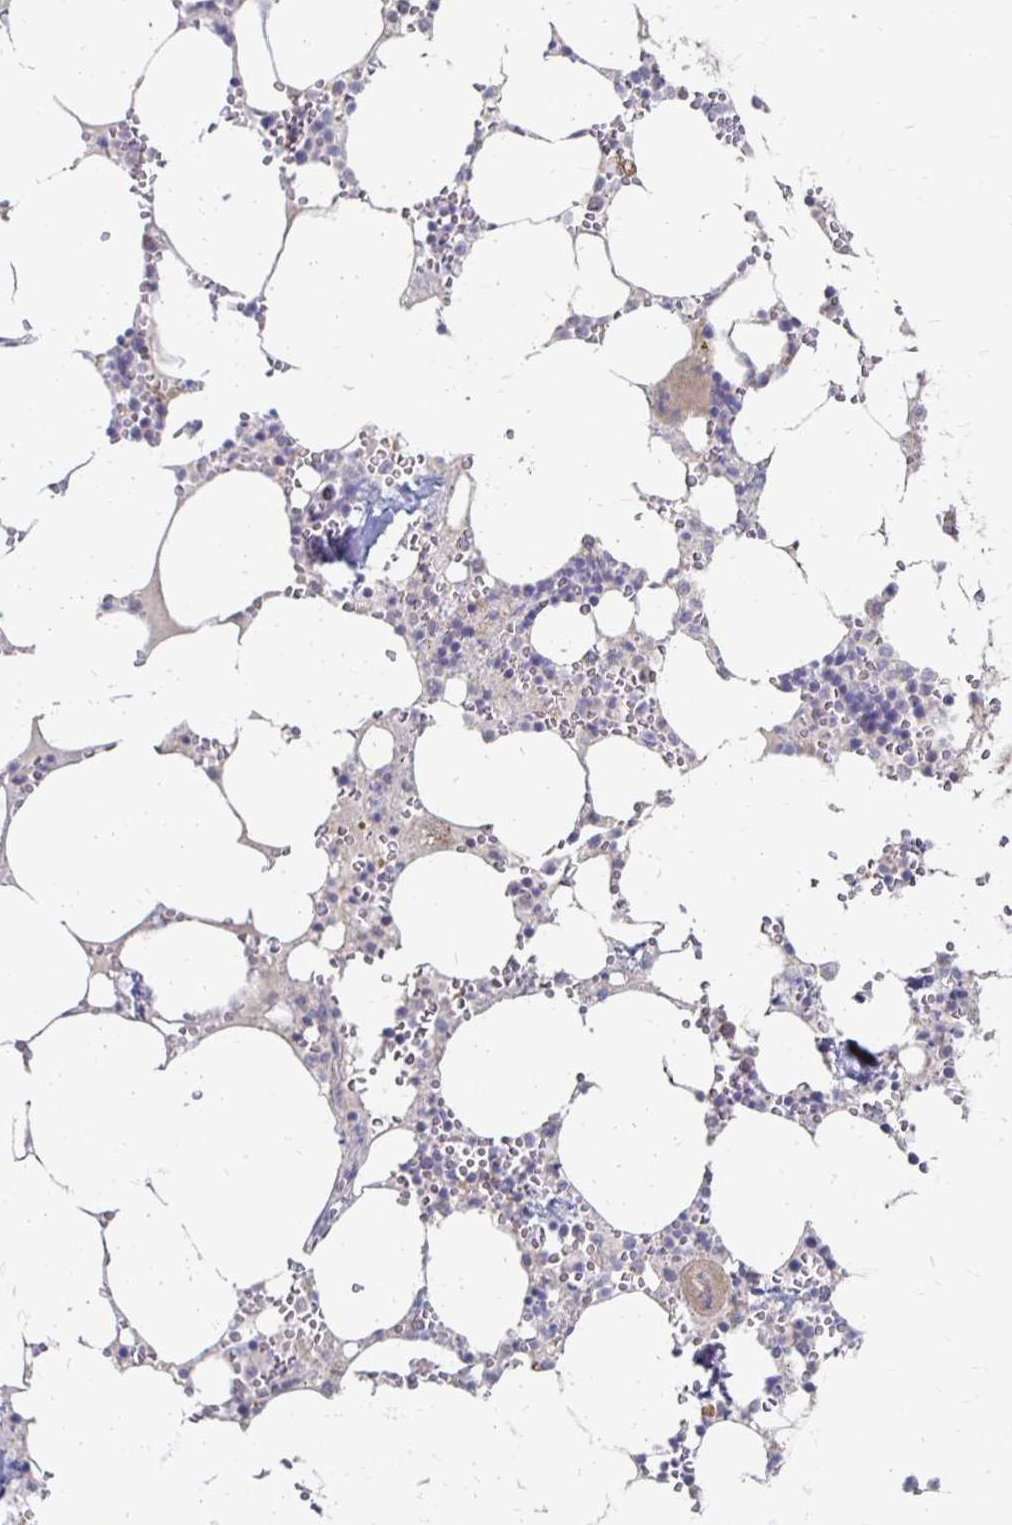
{"staining": {"intensity": "weak", "quantity": "<25%", "location": "cytoplasmic/membranous"}, "tissue": "bone marrow", "cell_type": "Hematopoietic cells", "image_type": "normal", "snomed": [{"axis": "morphology", "description": "Normal tissue, NOS"}, {"axis": "topography", "description": "Bone marrow"}], "caption": "Immunohistochemistry (IHC) histopathology image of benign bone marrow stained for a protein (brown), which reveals no expression in hematopoietic cells. (DAB immunohistochemistry (IHC) with hematoxylin counter stain).", "gene": "ZNF727", "patient": {"sex": "male", "age": 54}}